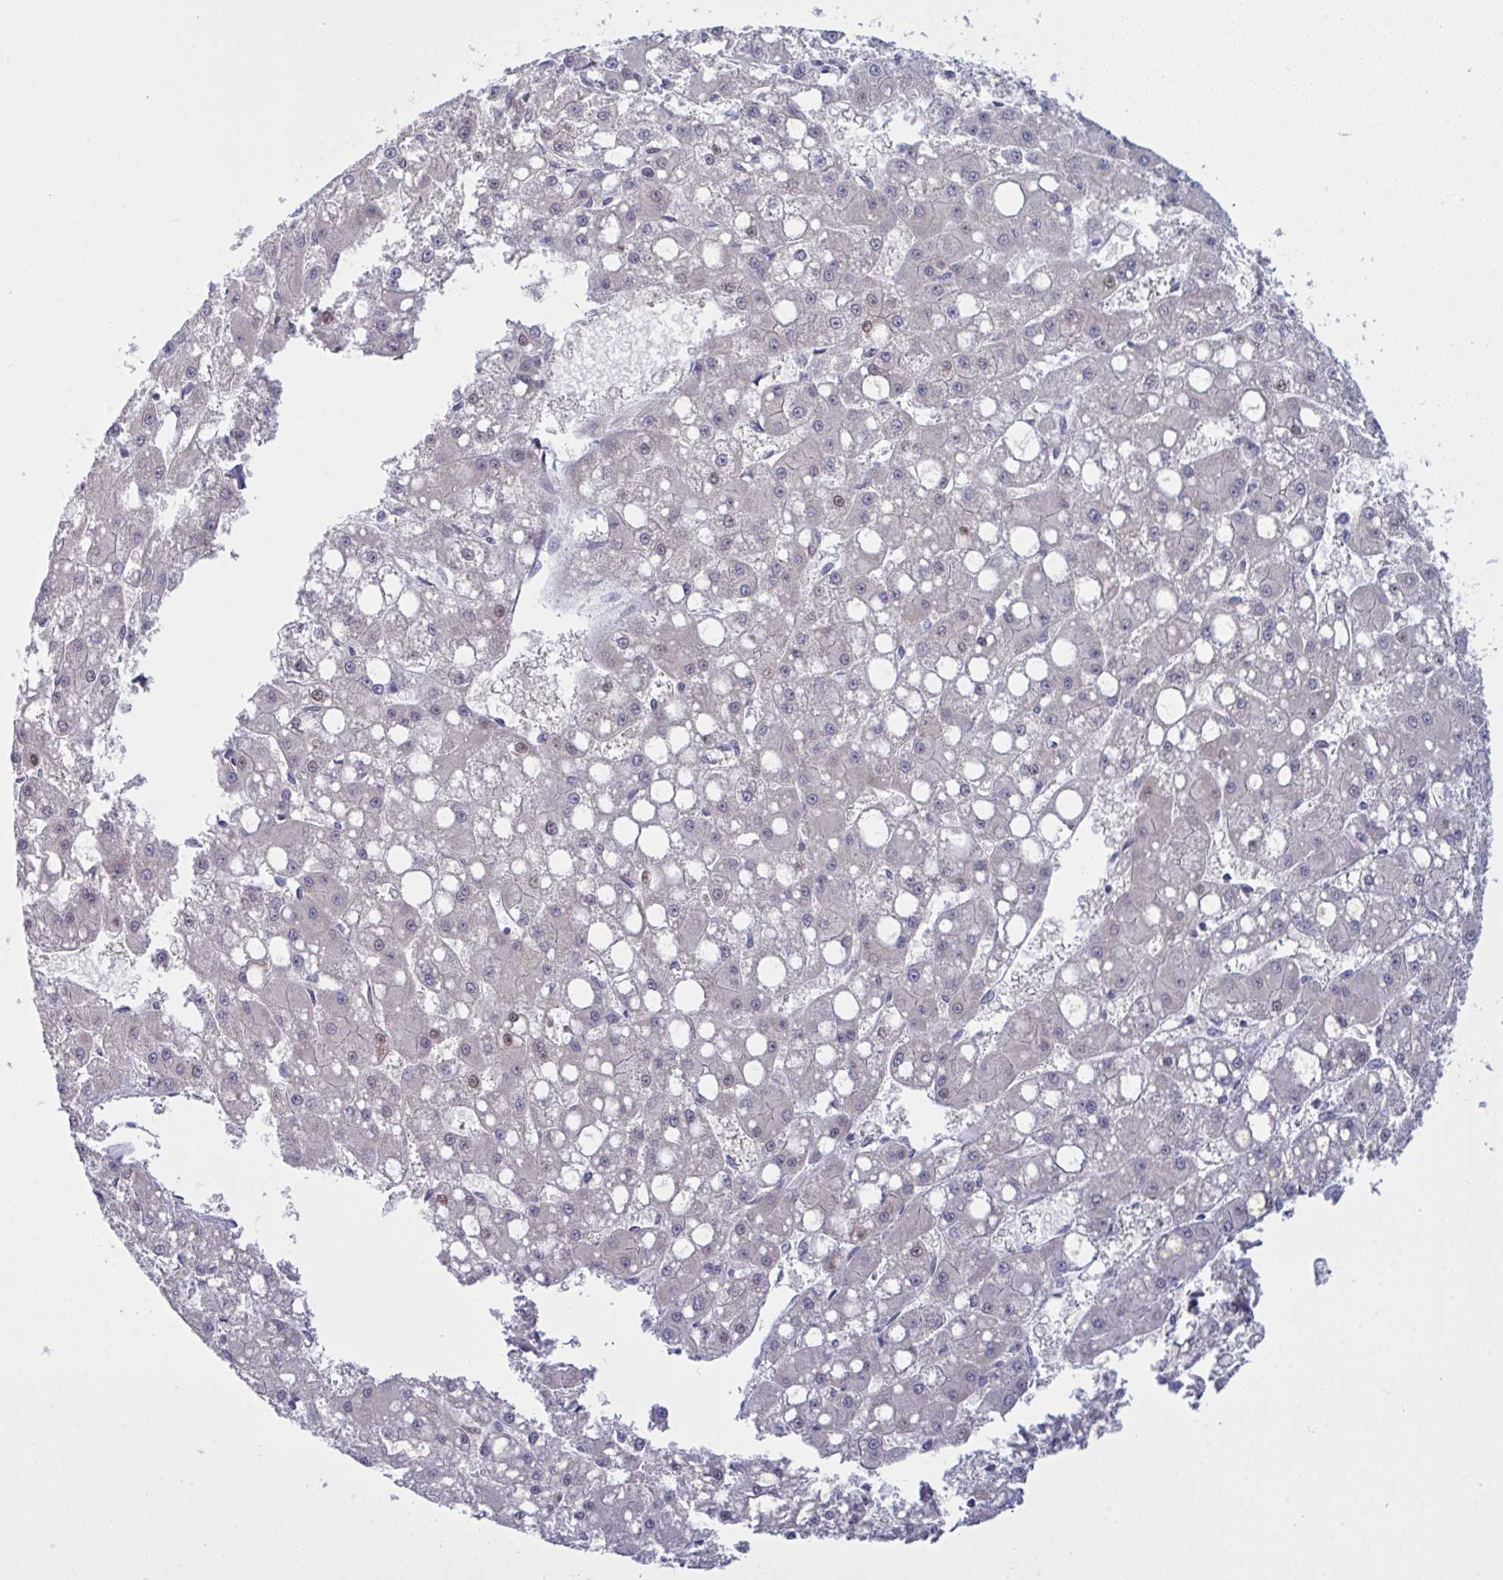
{"staining": {"intensity": "negative", "quantity": "none", "location": "none"}, "tissue": "liver cancer", "cell_type": "Tumor cells", "image_type": "cancer", "snomed": [{"axis": "morphology", "description": "Carcinoma, Hepatocellular, NOS"}, {"axis": "topography", "description": "Liver"}], "caption": "Immunohistochemical staining of hepatocellular carcinoma (liver) demonstrates no significant positivity in tumor cells.", "gene": "ZNF784", "patient": {"sex": "male", "age": 67}}